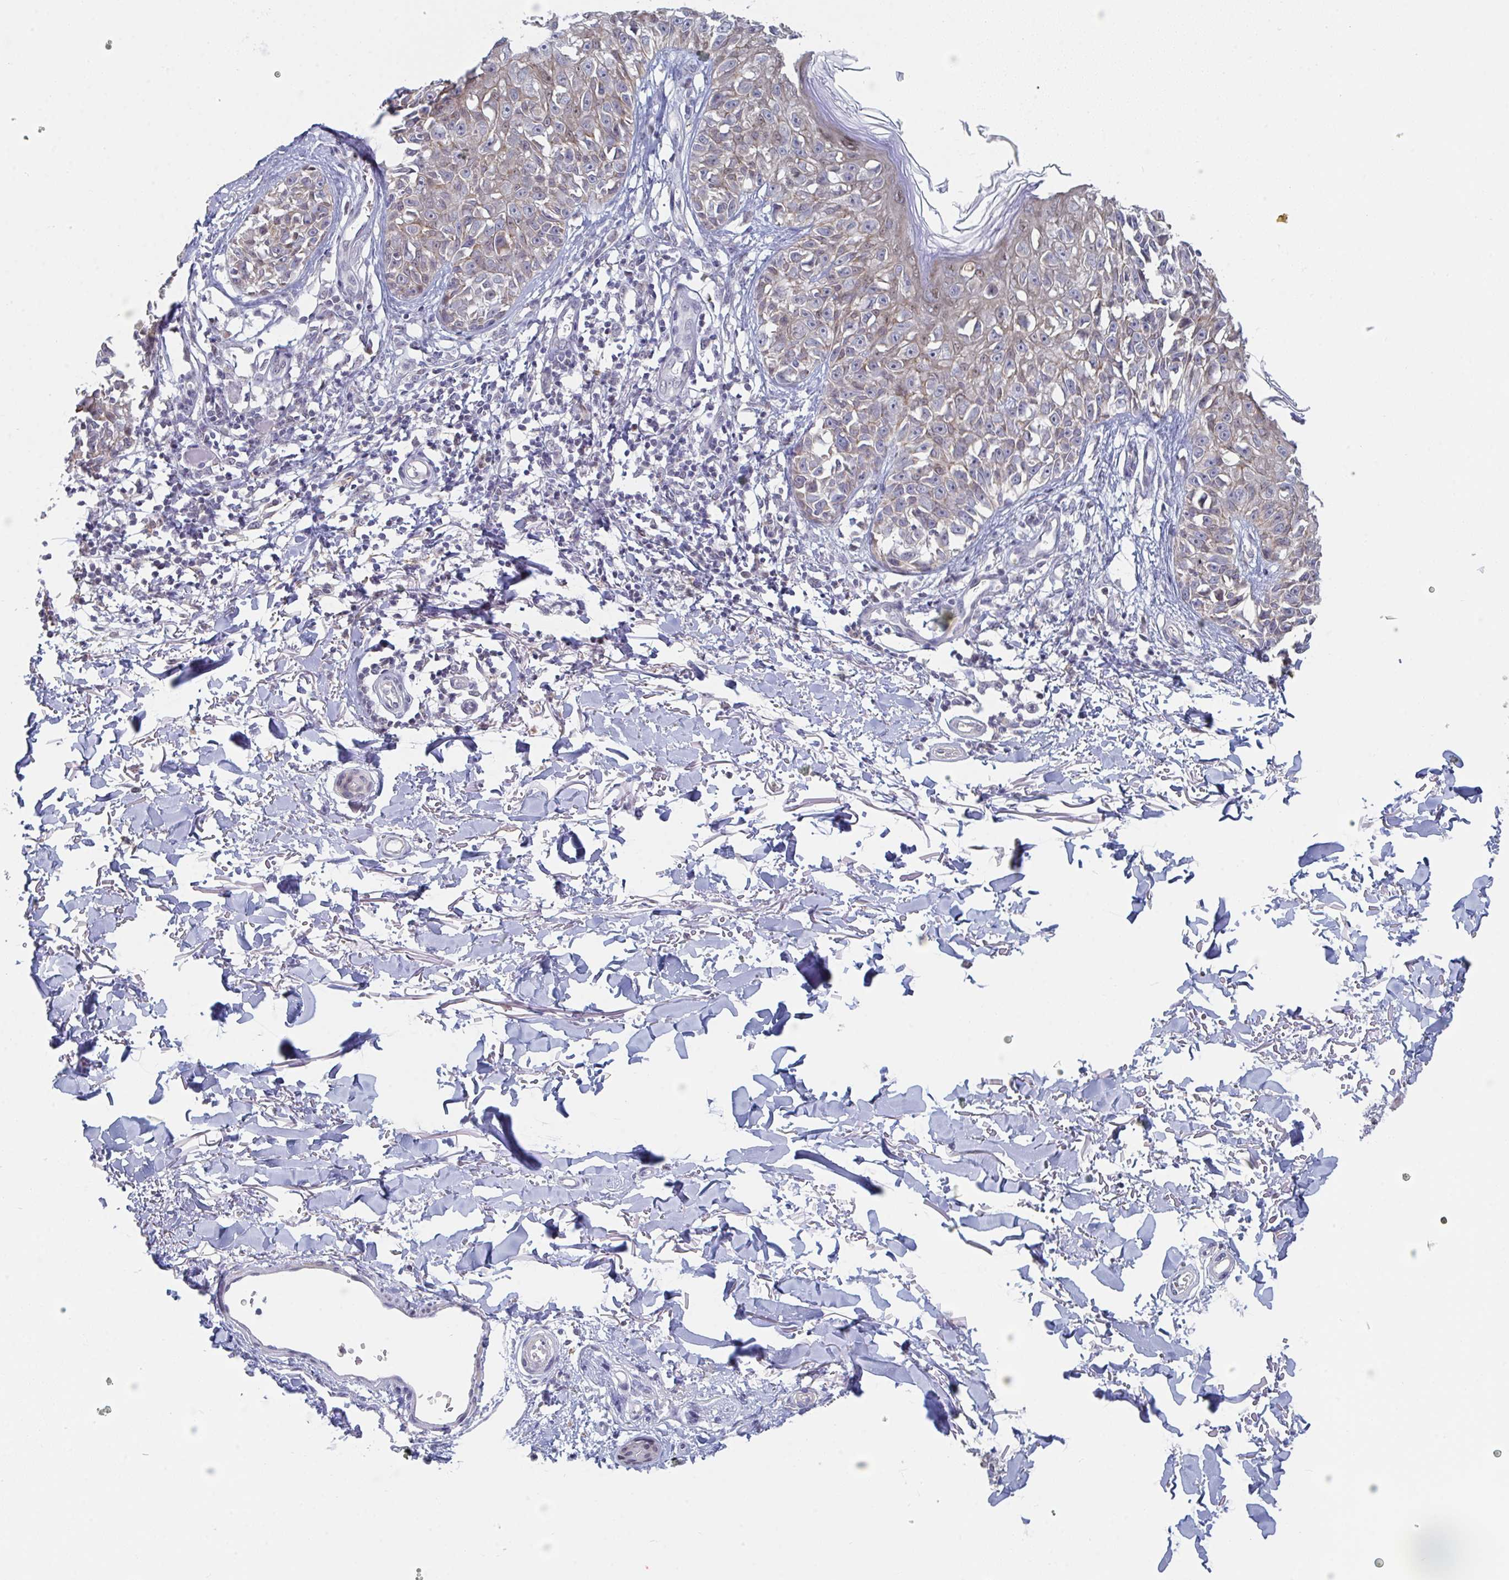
{"staining": {"intensity": "negative", "quantity": "none", "location": "none"}, "tissue": "melanoma", "cell_type": "Tumor cells", "image_type": "cancer", "snomed": [{"axis": "morphology", "description": "Malignant melanoma, NOS"}, {"axis": "topography", "description": "Skin"}], "caption": "IHC histopathology image of neoplastic tissue: malignant melanoma stained with DAB shows no significant protein positivity in tumor cells.", "gene": "CENPT", "patient": {"sex": "male", "age": 73}}